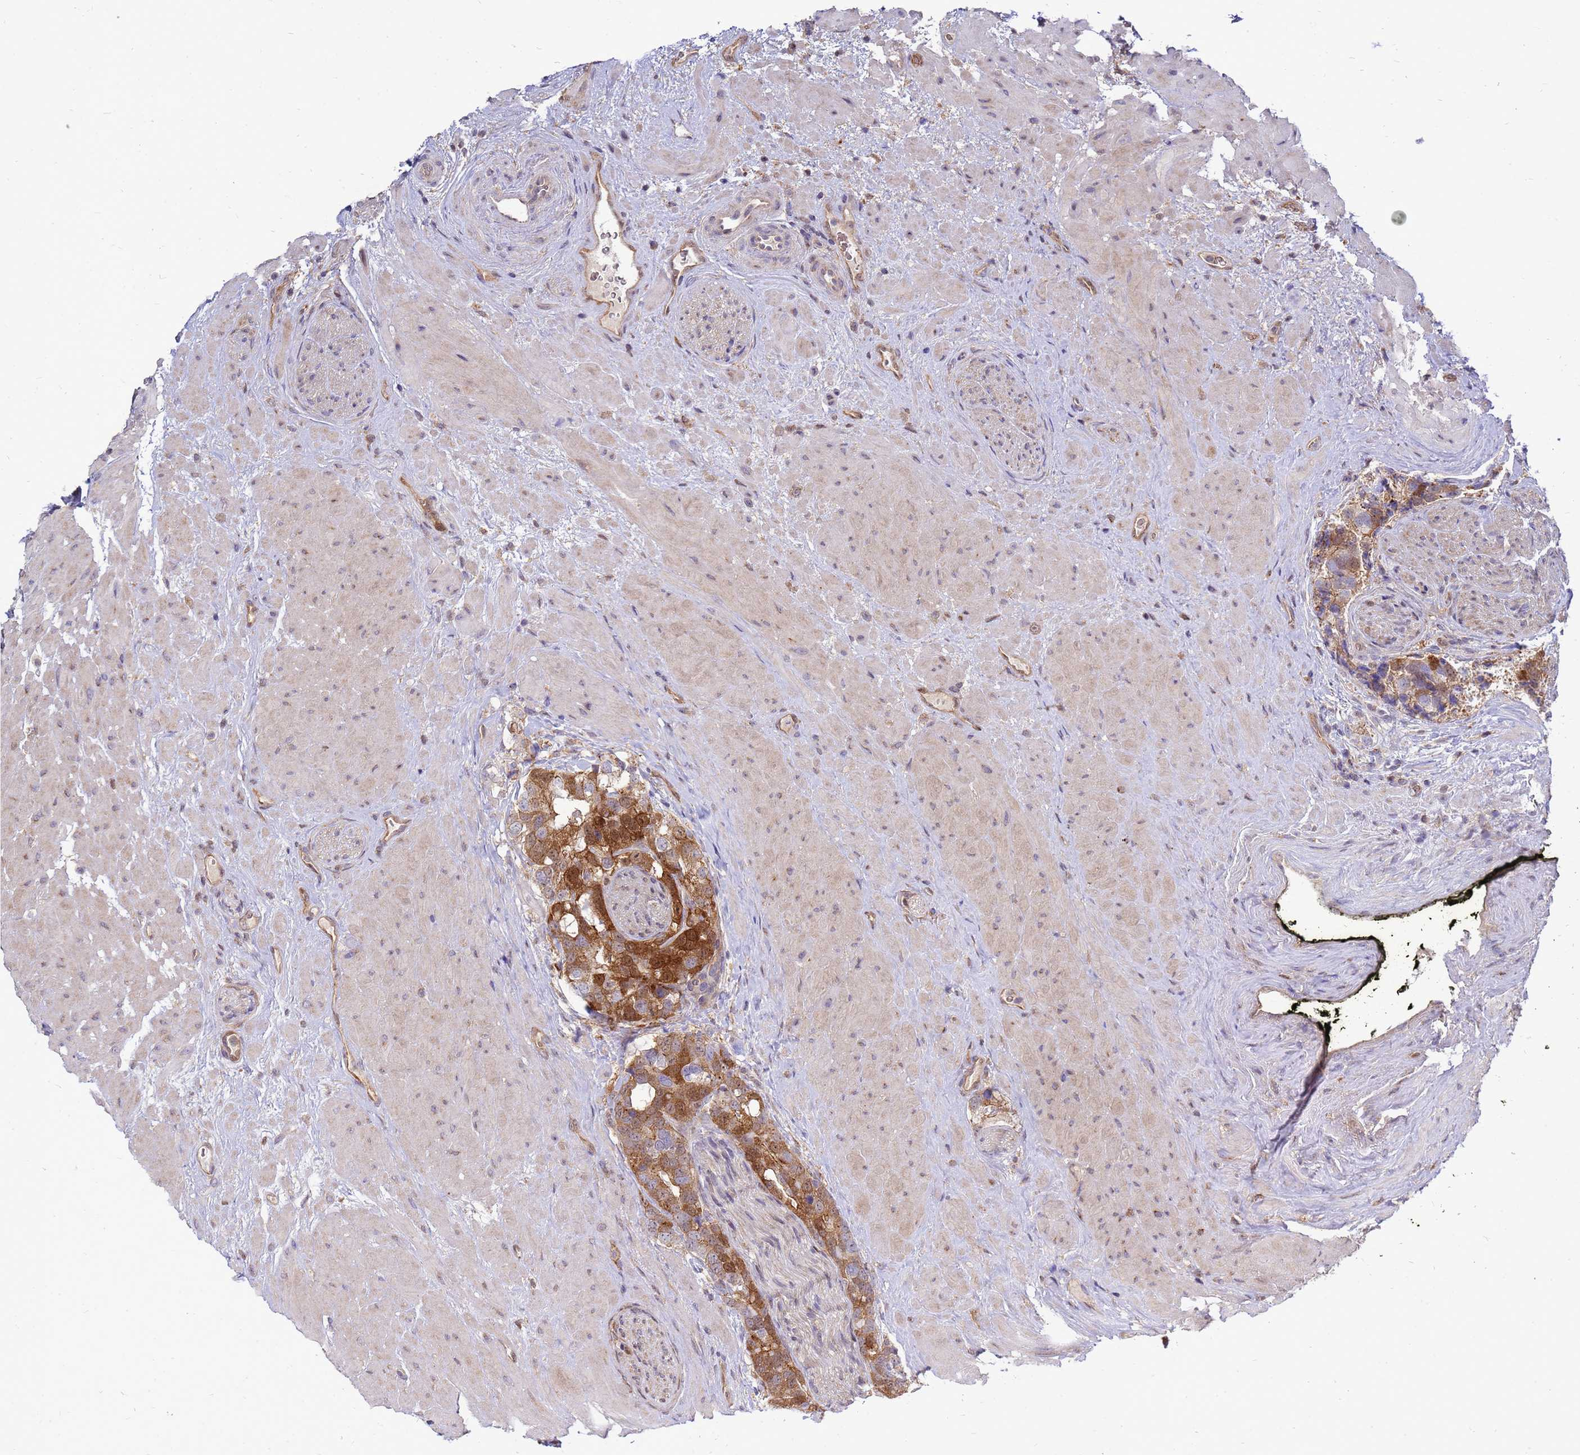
{"staining": {"intensity": "strong", "quantity": ">75%", "location": "cytoplasmic/membranous,nuclear"}, "tissue": "prostate cancer", "cell_type": "Tumor cells", "image_type": "cancer", "snomed": [{"axis": "morphology", "description": "Adenocarcinoma, High grade"}, {"axis": "topography", "description": "Prostate"}], "caption": "The immunohistochemical stain labels strong cytoplasmic/membranous and nuclear staining in tumor cells of prostate cancer (high-grade adenocarcinoma) tissue. (DAB = brown stain, brightfield microscopy at high magnification).", "gene": "EIF4EBP3", "patient": {"sex": "male", "age": 74}}